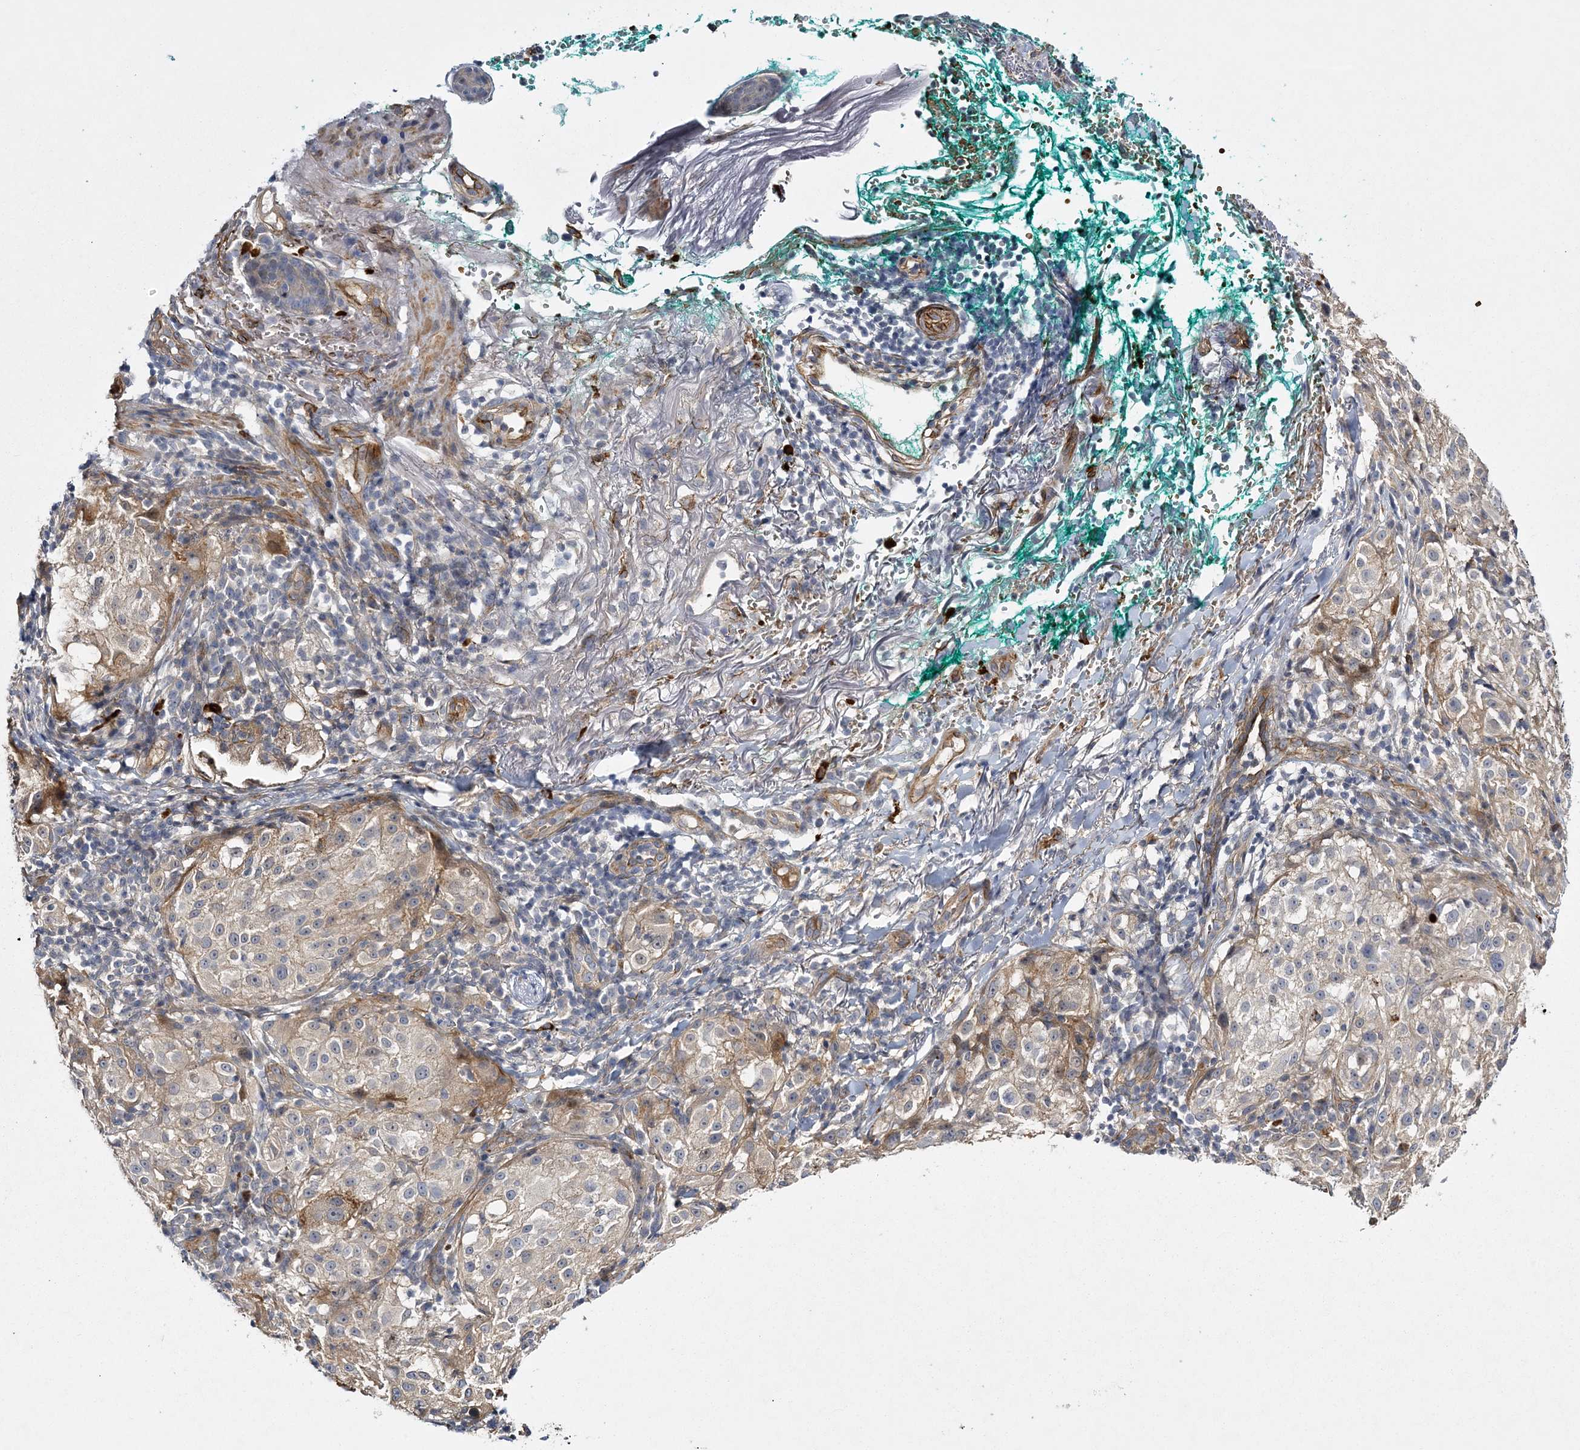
{"staining": {"intensity": "weak", "quantity": "<25%", "location": "cytoplasmic/membranous"}, "tissue": "melanoma", "cell_type": "Tumor cells", "image_type": "cancer", "snomed": [{"axis": "morphology", "description": "Necrosis, NOS"}, {"axis": "morphology", "description": "Malignant melanoma, NOS"}, {"axis": "topography", "description": "Skin"}], "caption": "Immunohistochemical staining of human melanoma displays no significant positivity in tumor cells.", "gene": "CALN1", "patient": {"sex": "female", "age": 87}}